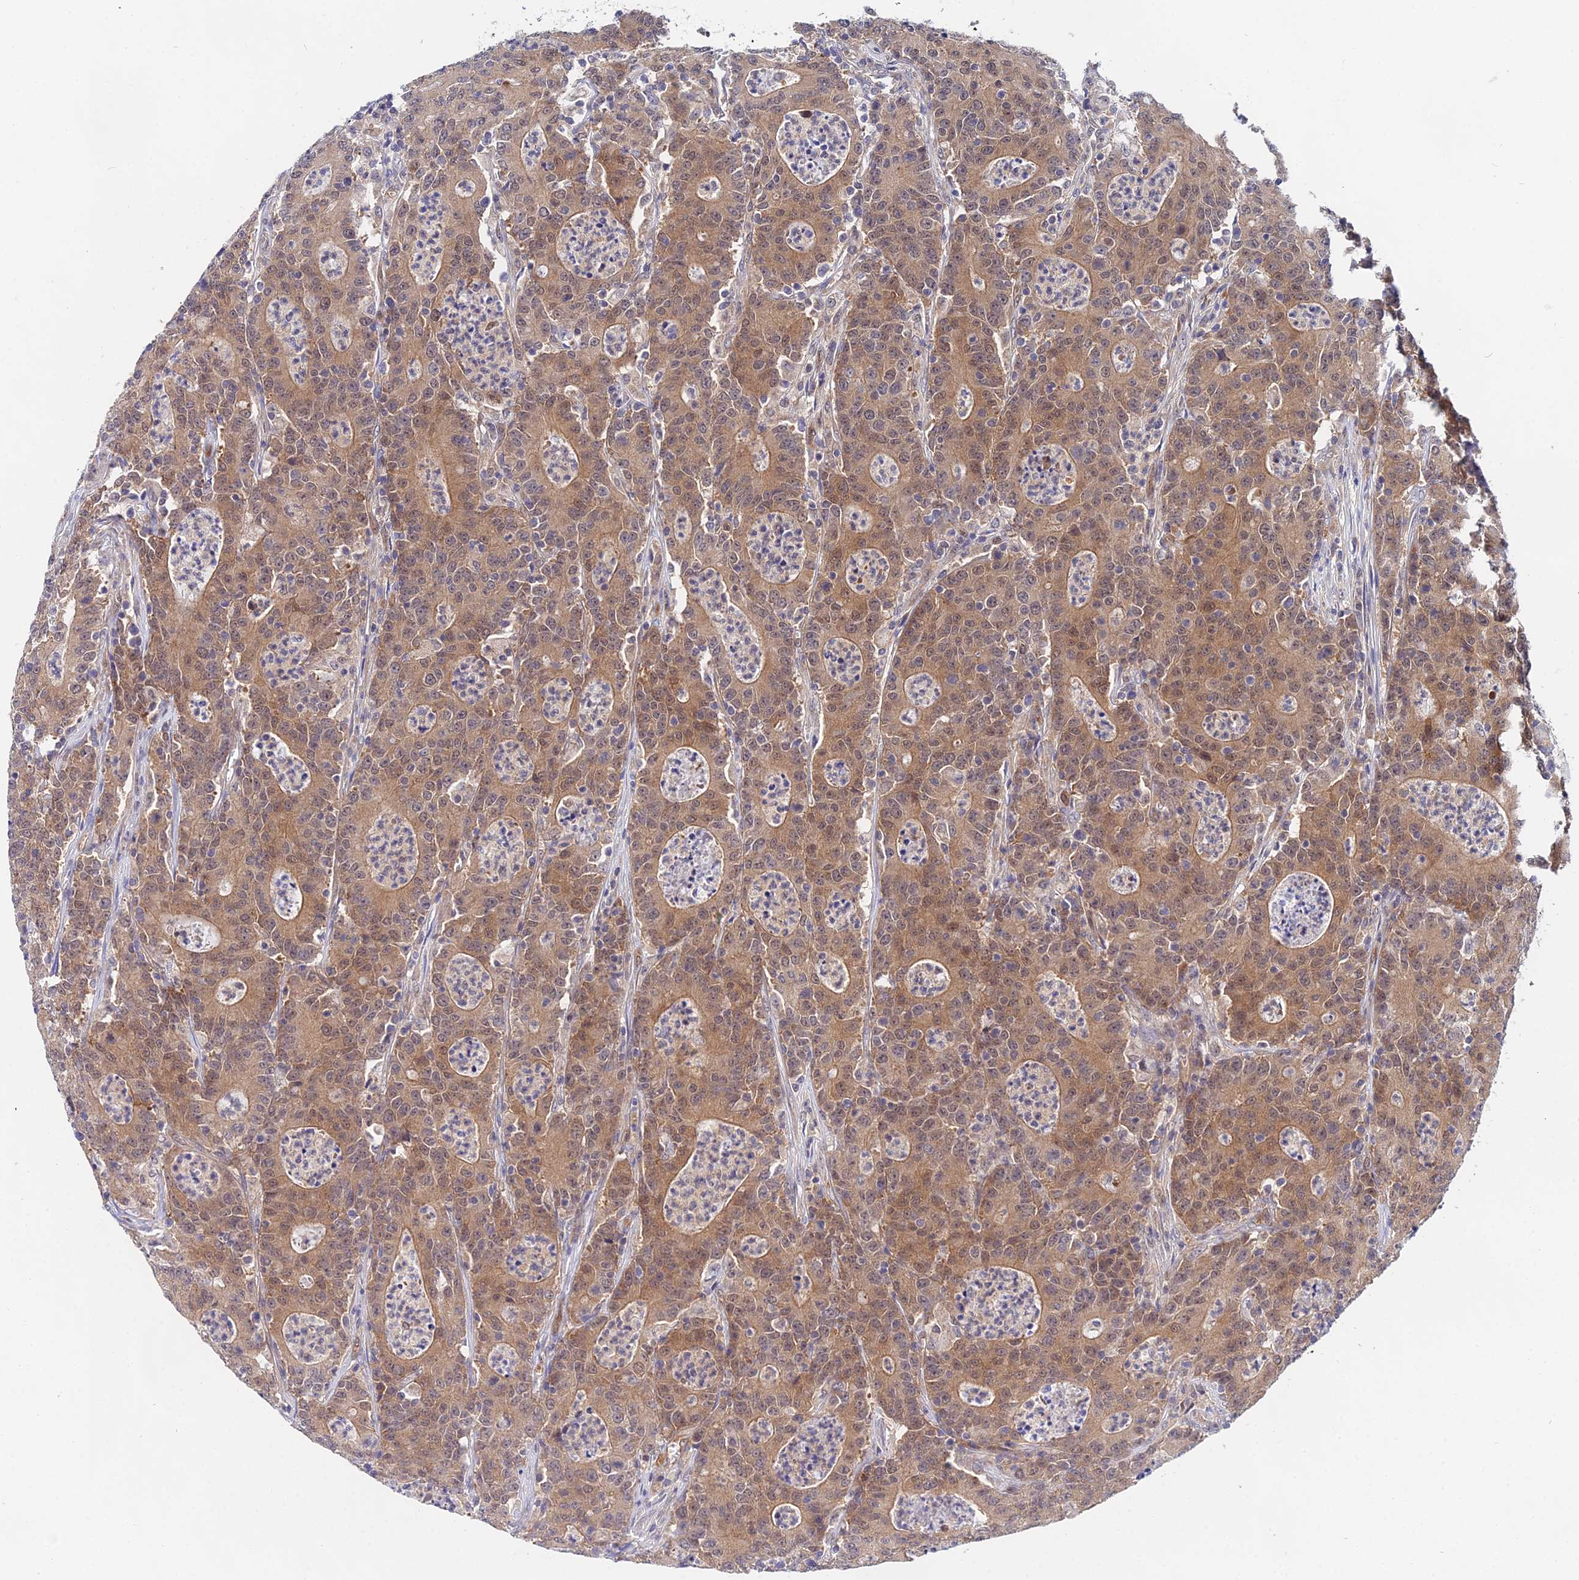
{"staining": {"intensity": "moderate", "quantity": ">75%", "location": "cytoplasmic/membranous,nuclear"}, "tissue": "colorectal cancer", "cell_type": "Tumor cells", "image_type": "cancer", "snomed": [{"axis": "morphology", "description": "Adenocarcinoma, NOS"}, {"axis": "topography", "description": "Colon"}], "caption": "Colorectal cancer stained with DAB immunohistochemistry (IHC) shows medium levels of moderate cytoplasmic/membranous and nuclear staining in approximately >75% of tumor cells.", "gene": "PPP2R2C", "patient": {"sex": "male", "age": 83}}